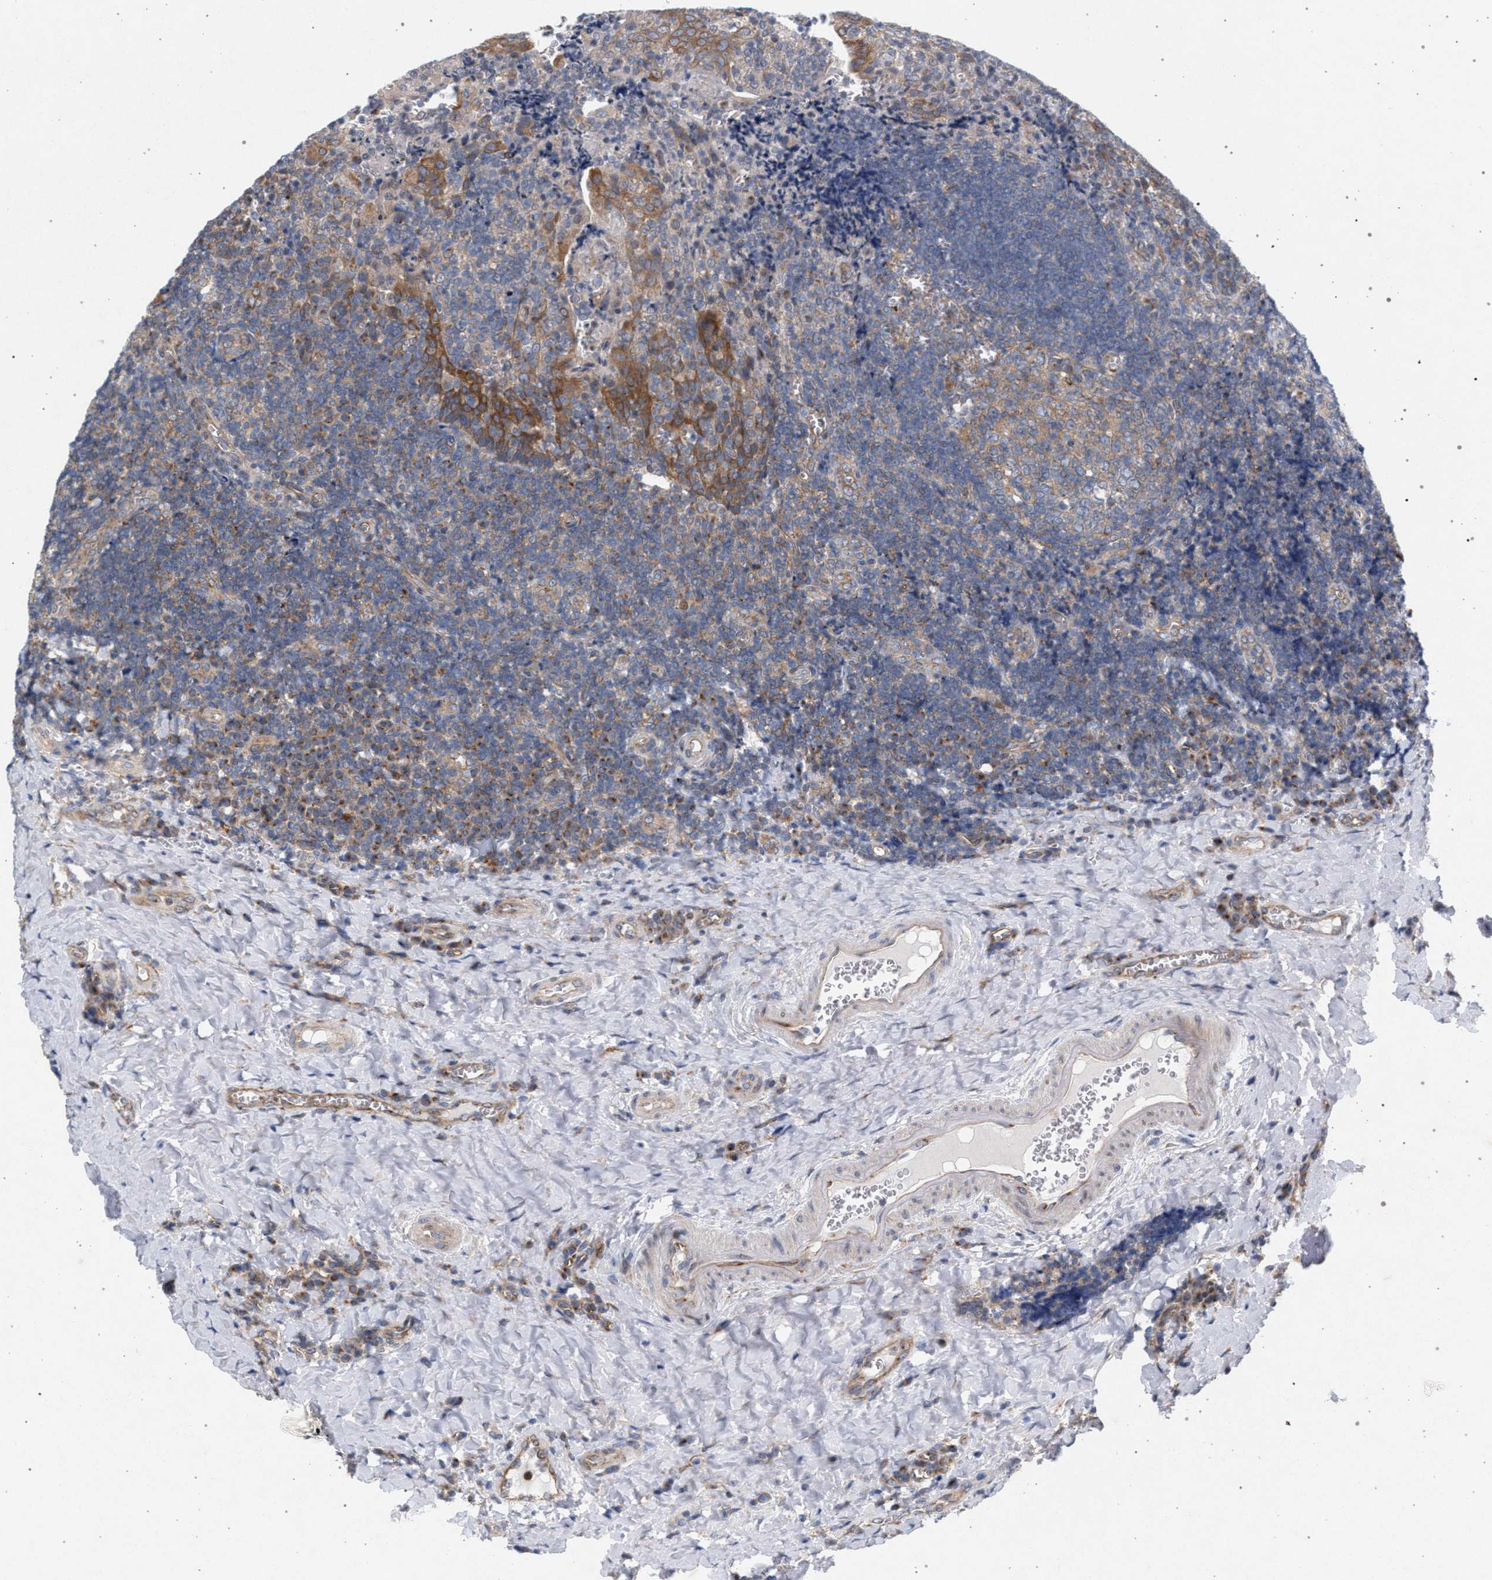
{"staining": {"intensity": "weak", "quantity": ">75%", "location": "cytoplasmic/membranous"}, "tissue": "tonsil", "cell_type": "Germinal center cells", "image_type": "normal", "snomed": [{"axis": "morphology", "description": "Normal tissue, NOS"}, {"axis": "morphology", "description": "Inflammation, NOS"}, {"axis": "topography", "description": "Tonsil"}], "caption": "Immunohistochemistry (DAB (3,3'-diaminobenzidine)) staining of normal human tonsil exhibits weak cytoplasmic/membranous protein positivity in about >75% of germinal center cells.", "gene": "MAMDC2", "patient": {"sex": "female", "age": 31}}